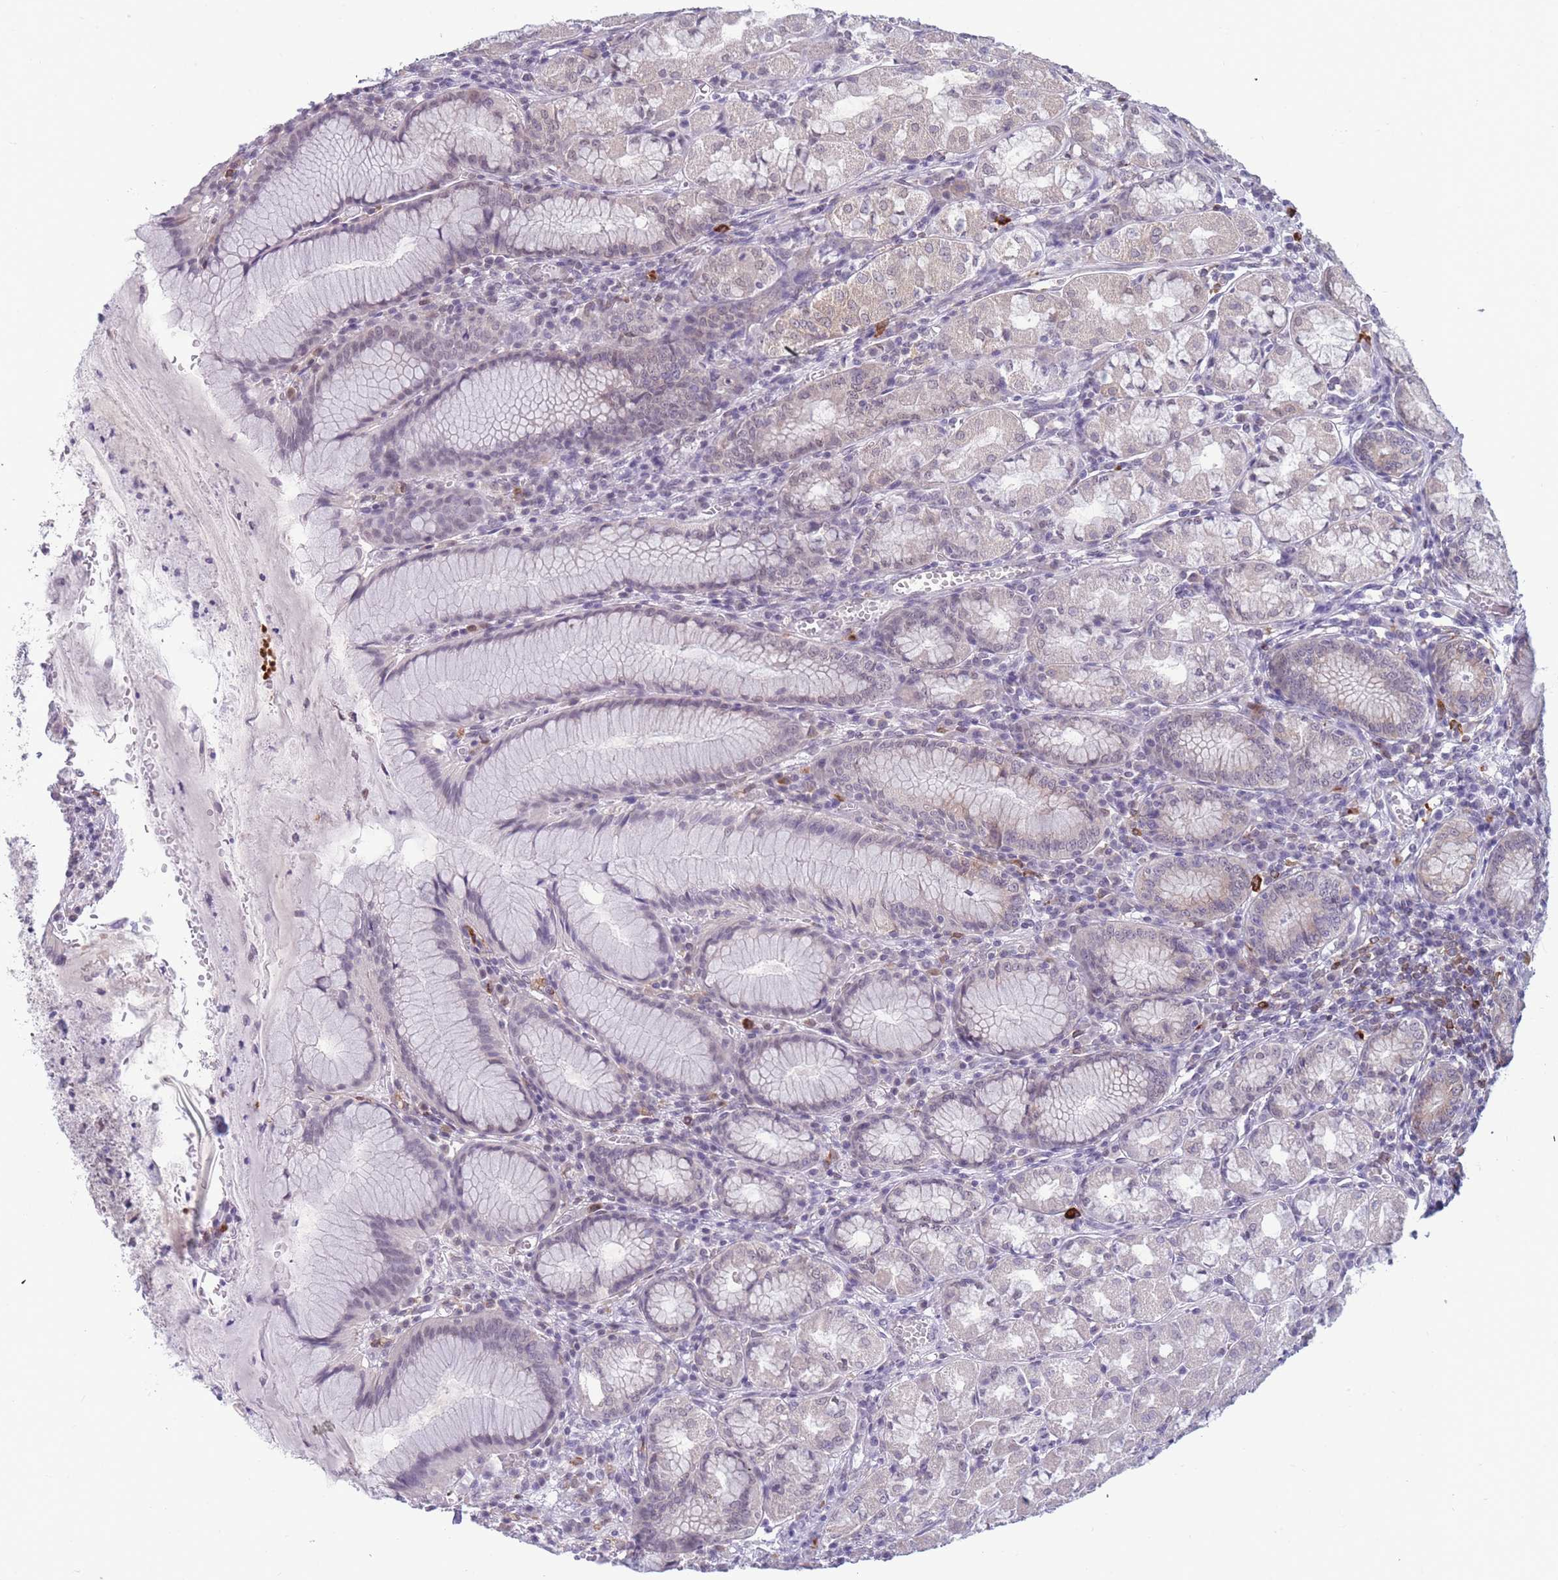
{"staining": {"intensity": "moderate", "quantity": "<25%", "location": "cytoplasmic/membranous"}, "tissue": "stomach", "cell_type": "Glandular cells", "image_type": "normal", "snomed": [{"axis": "morphology", "description": "Normal tissue, NOS"}, {"axis": "topography", "description": "Stomach"}], "caption": "Brown immunohistochemical staining in normal stomach demonstrates moderate cytoplasmic/membranous expression in about <25% of glandular cells.", "gene": "TMEM121", "patient": {"sex": "male", "age": 55}}